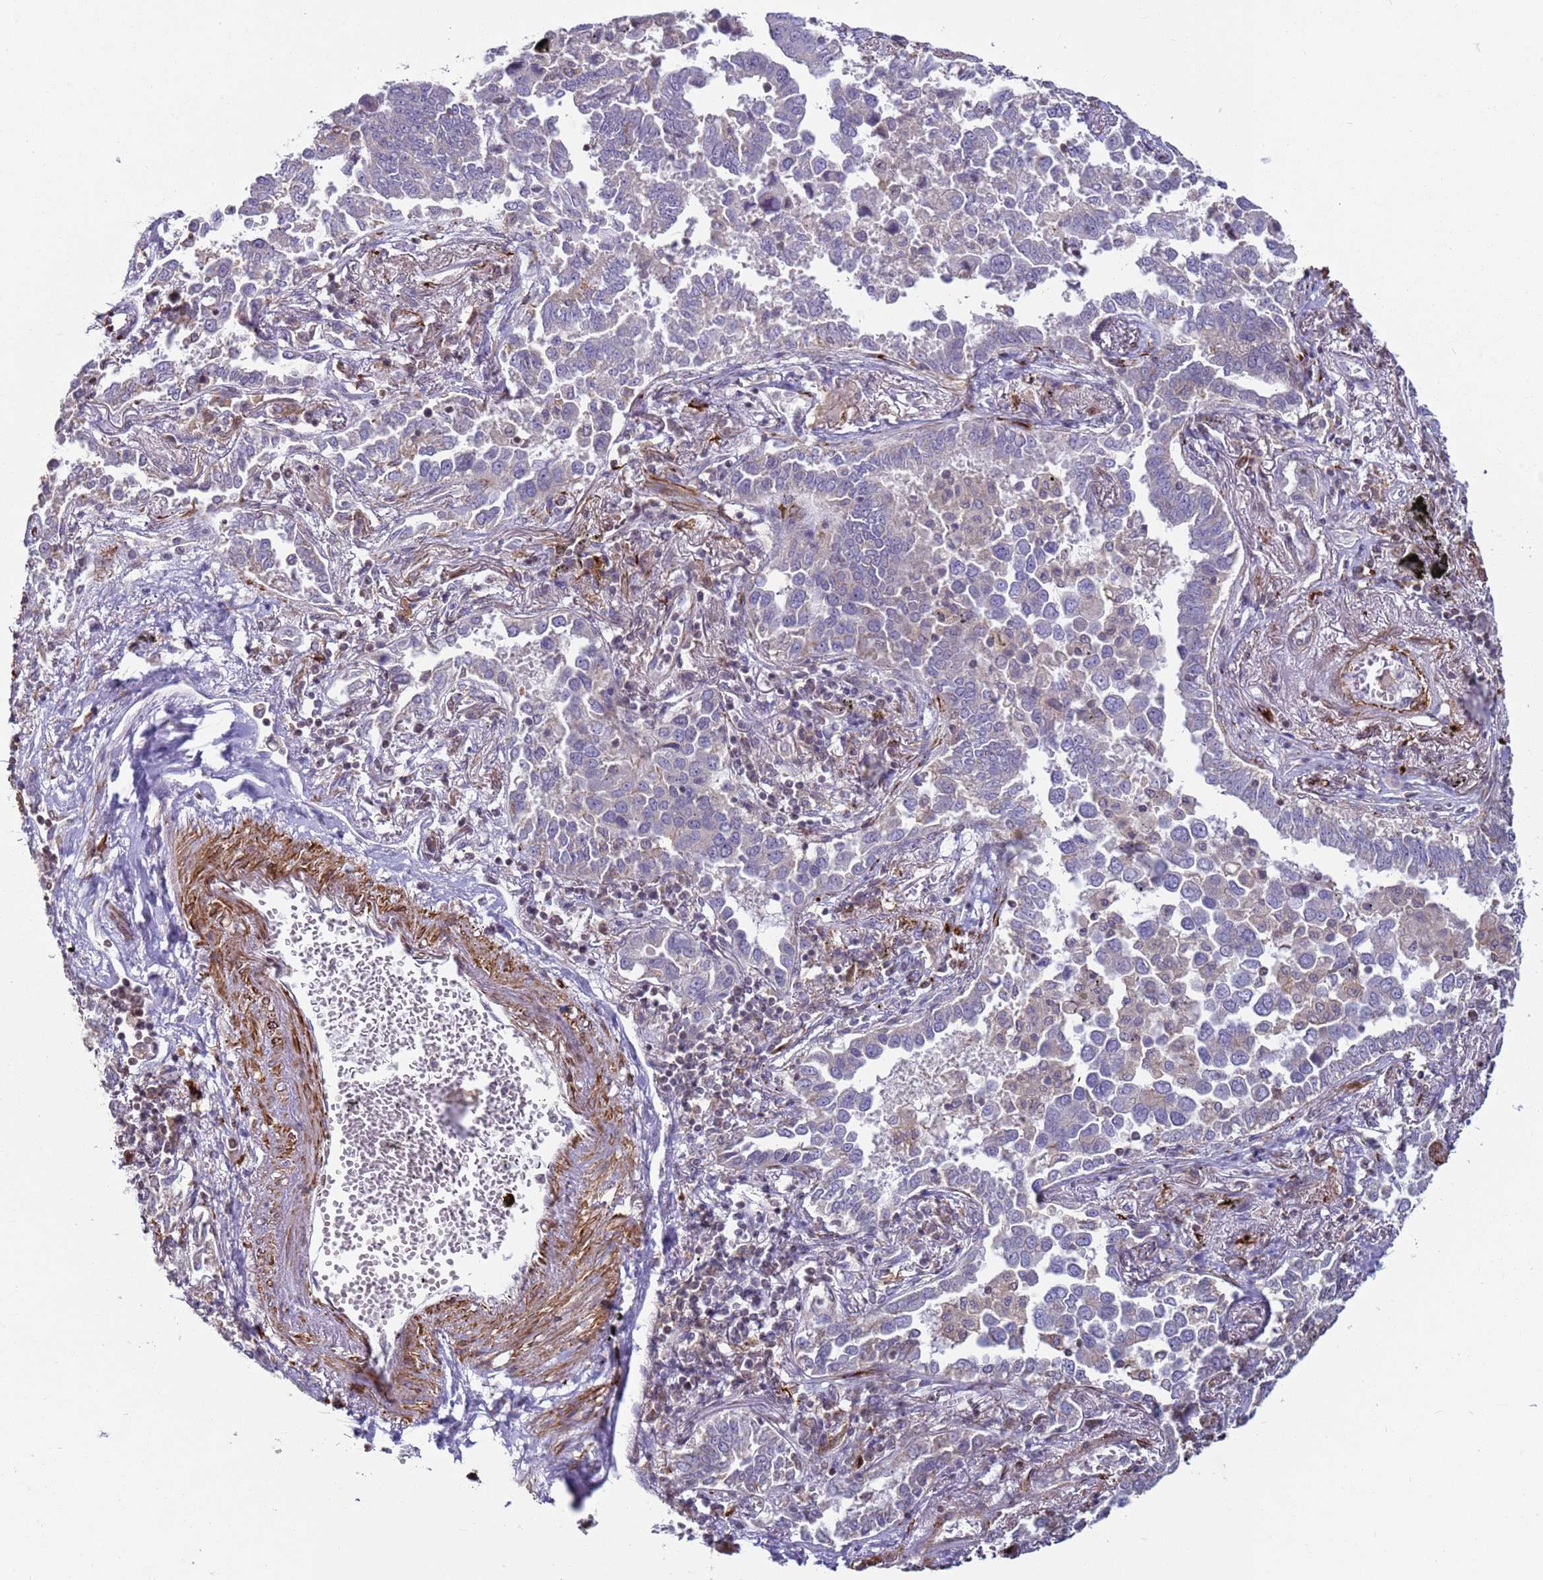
{"staining": {"intensity": "negative", "quantity": "none", "location": "none"}, "tissue": "lung cancer", "cell_type": "Tumor cells", "image_type": "cancer", "snomed": [{"axis": "morphology", "description": "Adenocarcinoma, NOS"}, {"axis": "topography", "description": "Lung"}], "caption": "Immunohistochemistry micrograph of adenocarcinoma (lung) stained for a protein (brown), which shows no expression in tumor cells.", "gene": "SNAPC4", "patient": {"sex": "male", "age": 67}}